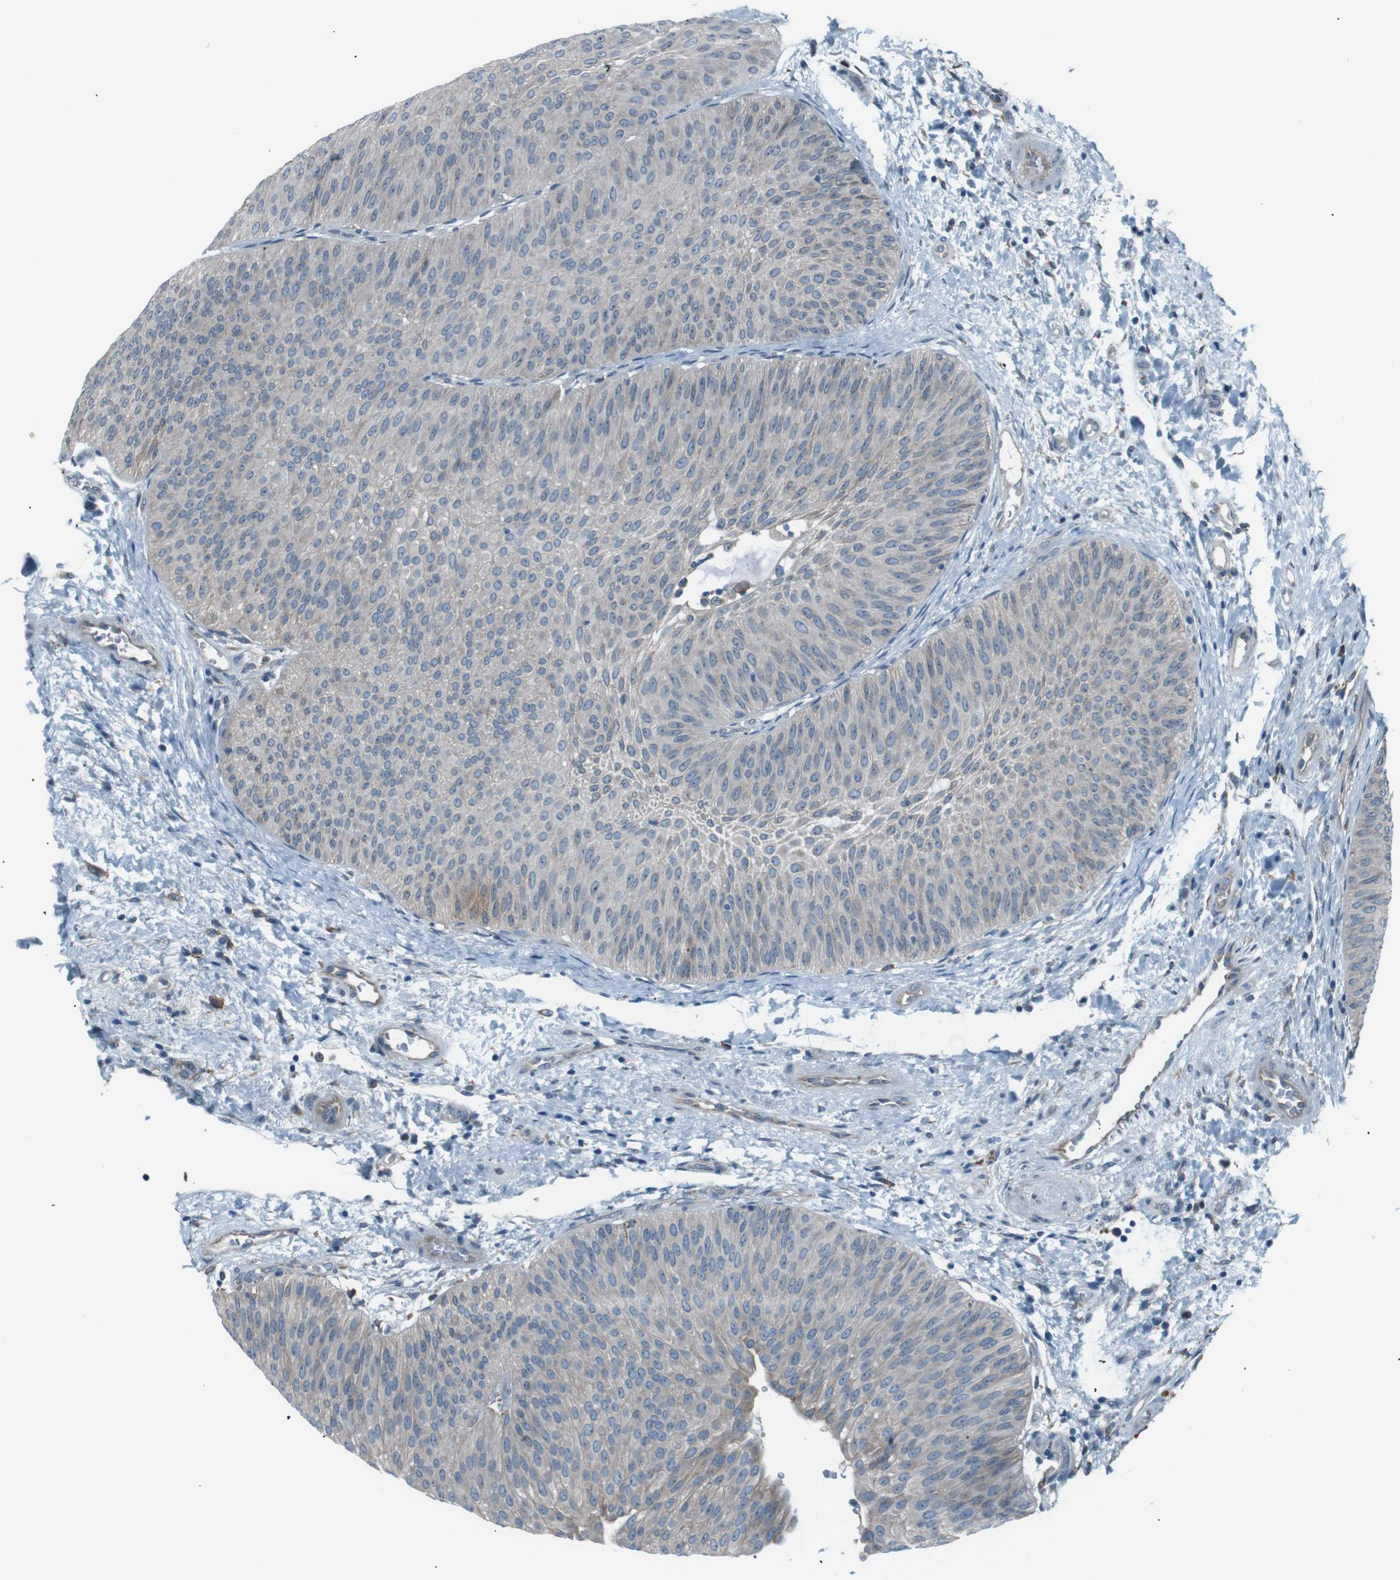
{"staining": {"intensity": "weak", "quantity": ">75%", "location": "cytoplasmic/membranous"}, "tissue": "urothelial cancer", "cell_type": "Tumor cells", "image_type": "cancer", "snomed": [{"axis": "morphology", "description": "Urothelial carcinoma, Low grade"}, {"axis": "topography", "description": "Urinary bladder"}], "caption": "A photomicrograph showing weak cytoplasmic/membranous expression in about >75% of tumor cells in urothelial carcinoma (low-grade), as visualized by brown immunohistochemical staining.", "gene": "SIGMAR1", "patient": {"sex": "female", "age": 60}}